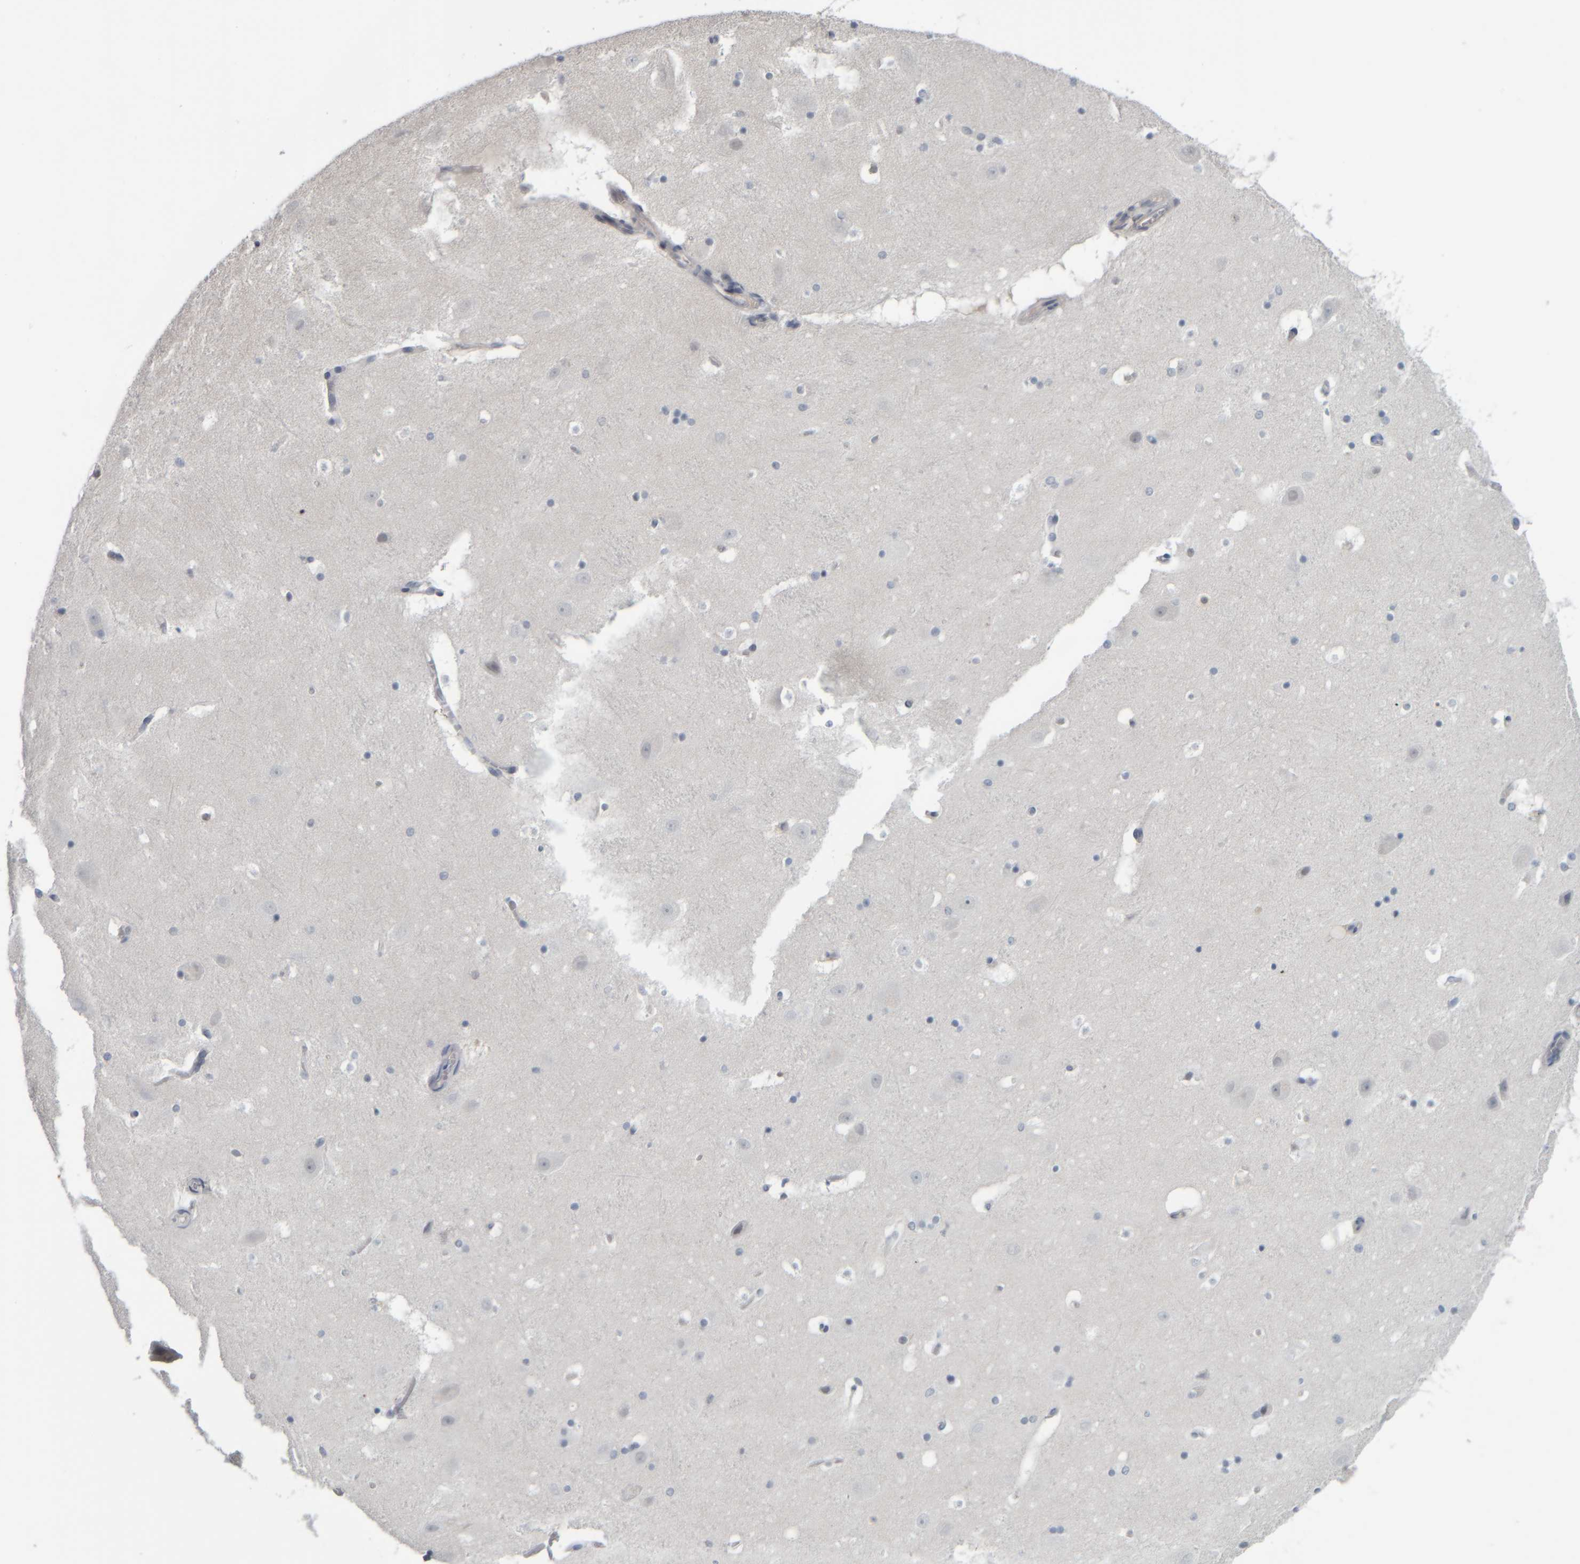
{"staining": {"intensity": "negative", "quantity": "none", "location": "none"}, "tissue": "hippocampus", "cell_type": "Glial cells", "image_type": "normal", "snomed": [{"axis": "morphology", "description": "Normal tissue, NOS"}, {"axis": "topography", "description": "Hippocampus"}], "caption": "A high-resolution photomicrograph shows immunohistochemistry staining of benign hippocampus, which demonstrates no significant positivity in glial cells. (Stains: DAB IHC with hematoxylin counter stain, Microscopy: brightfield microscopy at high magnification).", "gene": "COL14A1", "patient": {"sex": "male", "age": 45}}